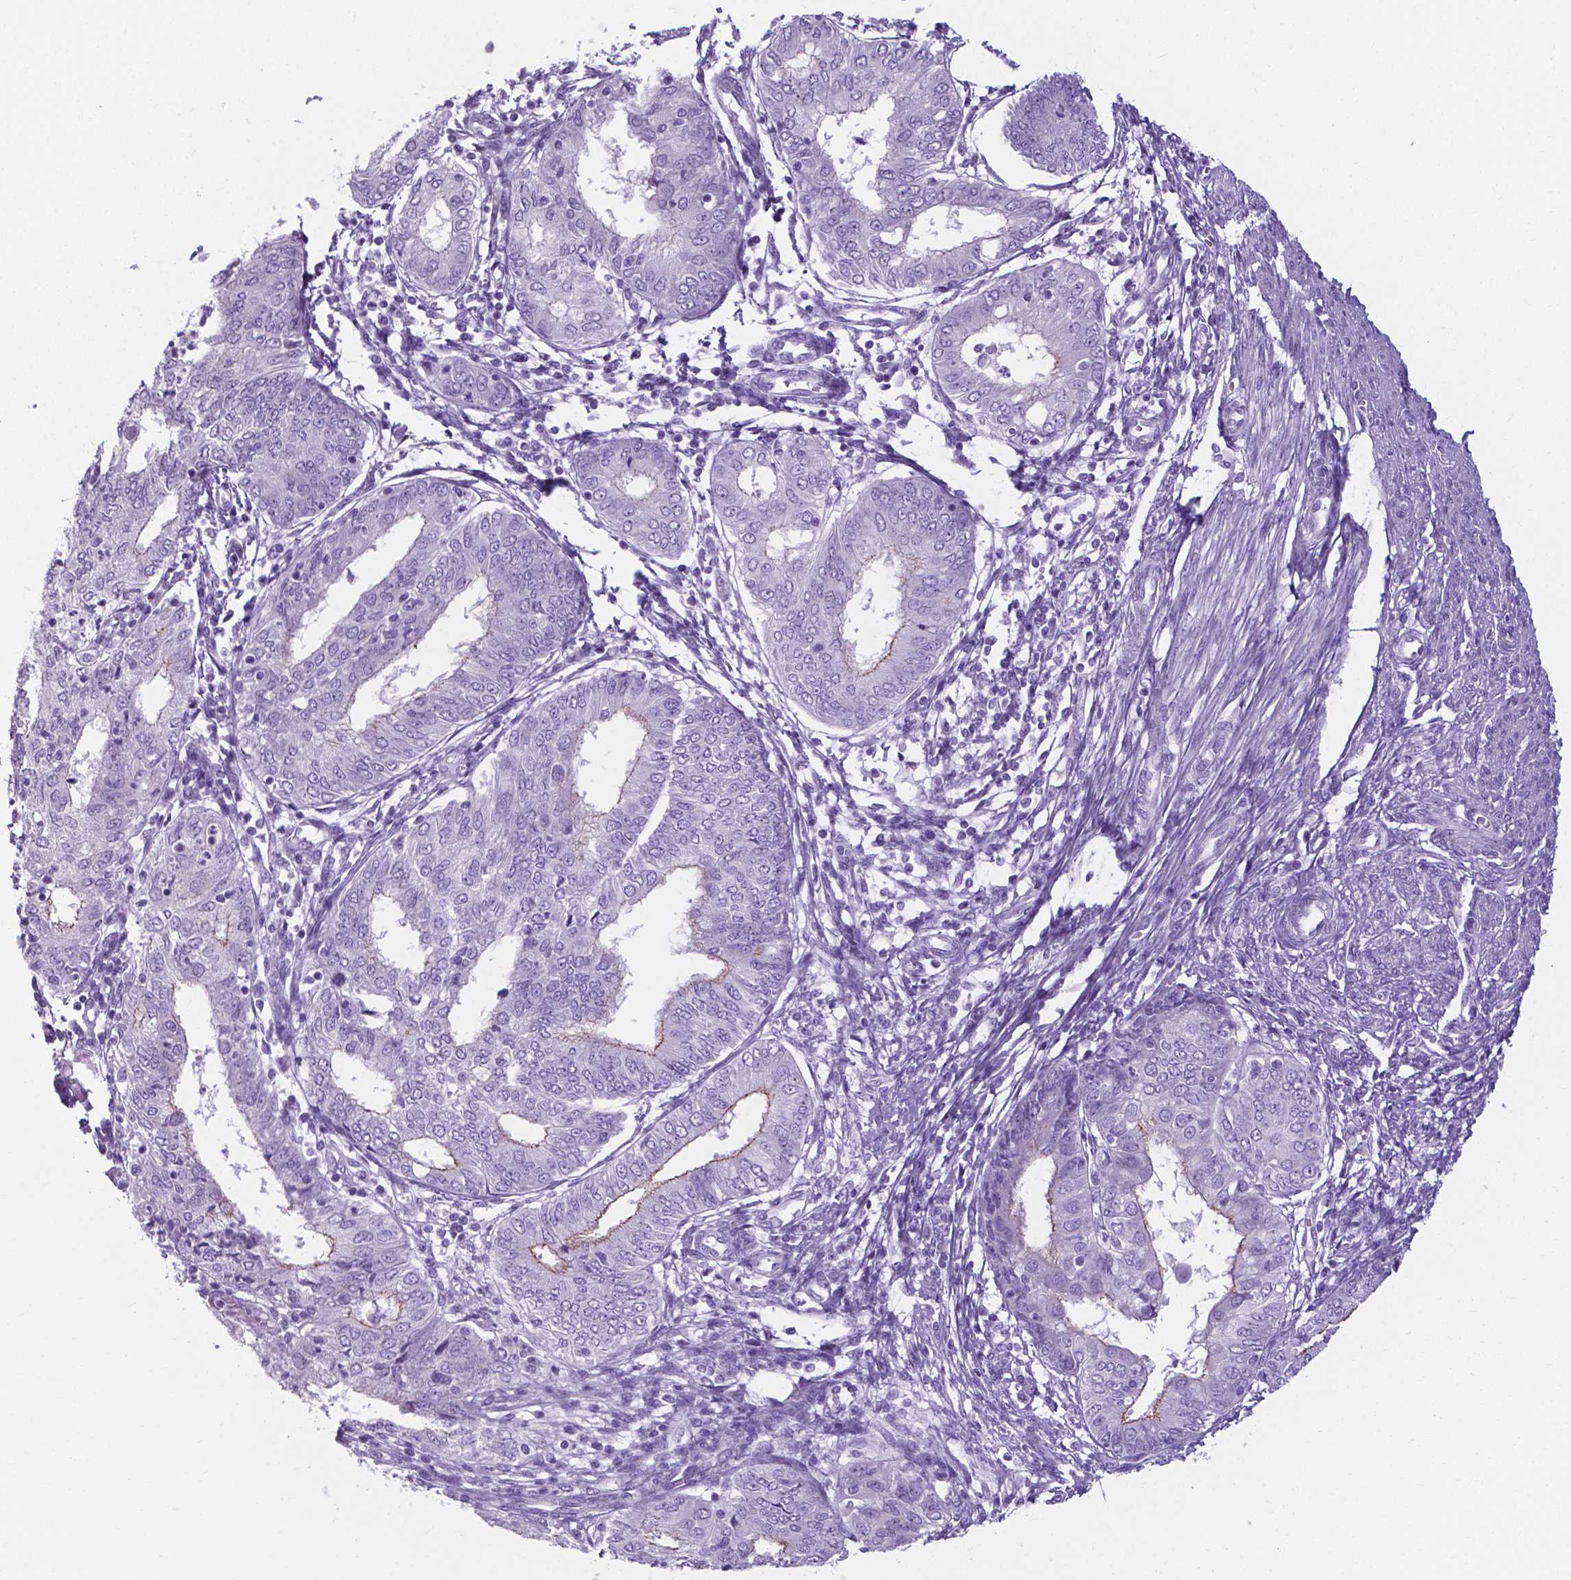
{"staining": {"intensity": "moderate", "quantity": "<25%", "location": "cytoplasmic/membranous"}, "tissue": "endometrial cancer", "cell_type": "Tumor cells", "image_type": "cancer", "snomed": [{"axis": "morphology", "description": "Adenocarcinoma, NOS"}, {"axis": "topography", "description": "Endometrium"}], "caption": "DAB (3,3'-diaminobenzidine) immunohistochemical staining of endometrial cancer (adenocarcinoma) shows moderate cytoplasmic/membranous protein staining in approximately <25% of tumor cells.", "gene": "AP5B1", "patient": {"sex": "female", "age": 68}}